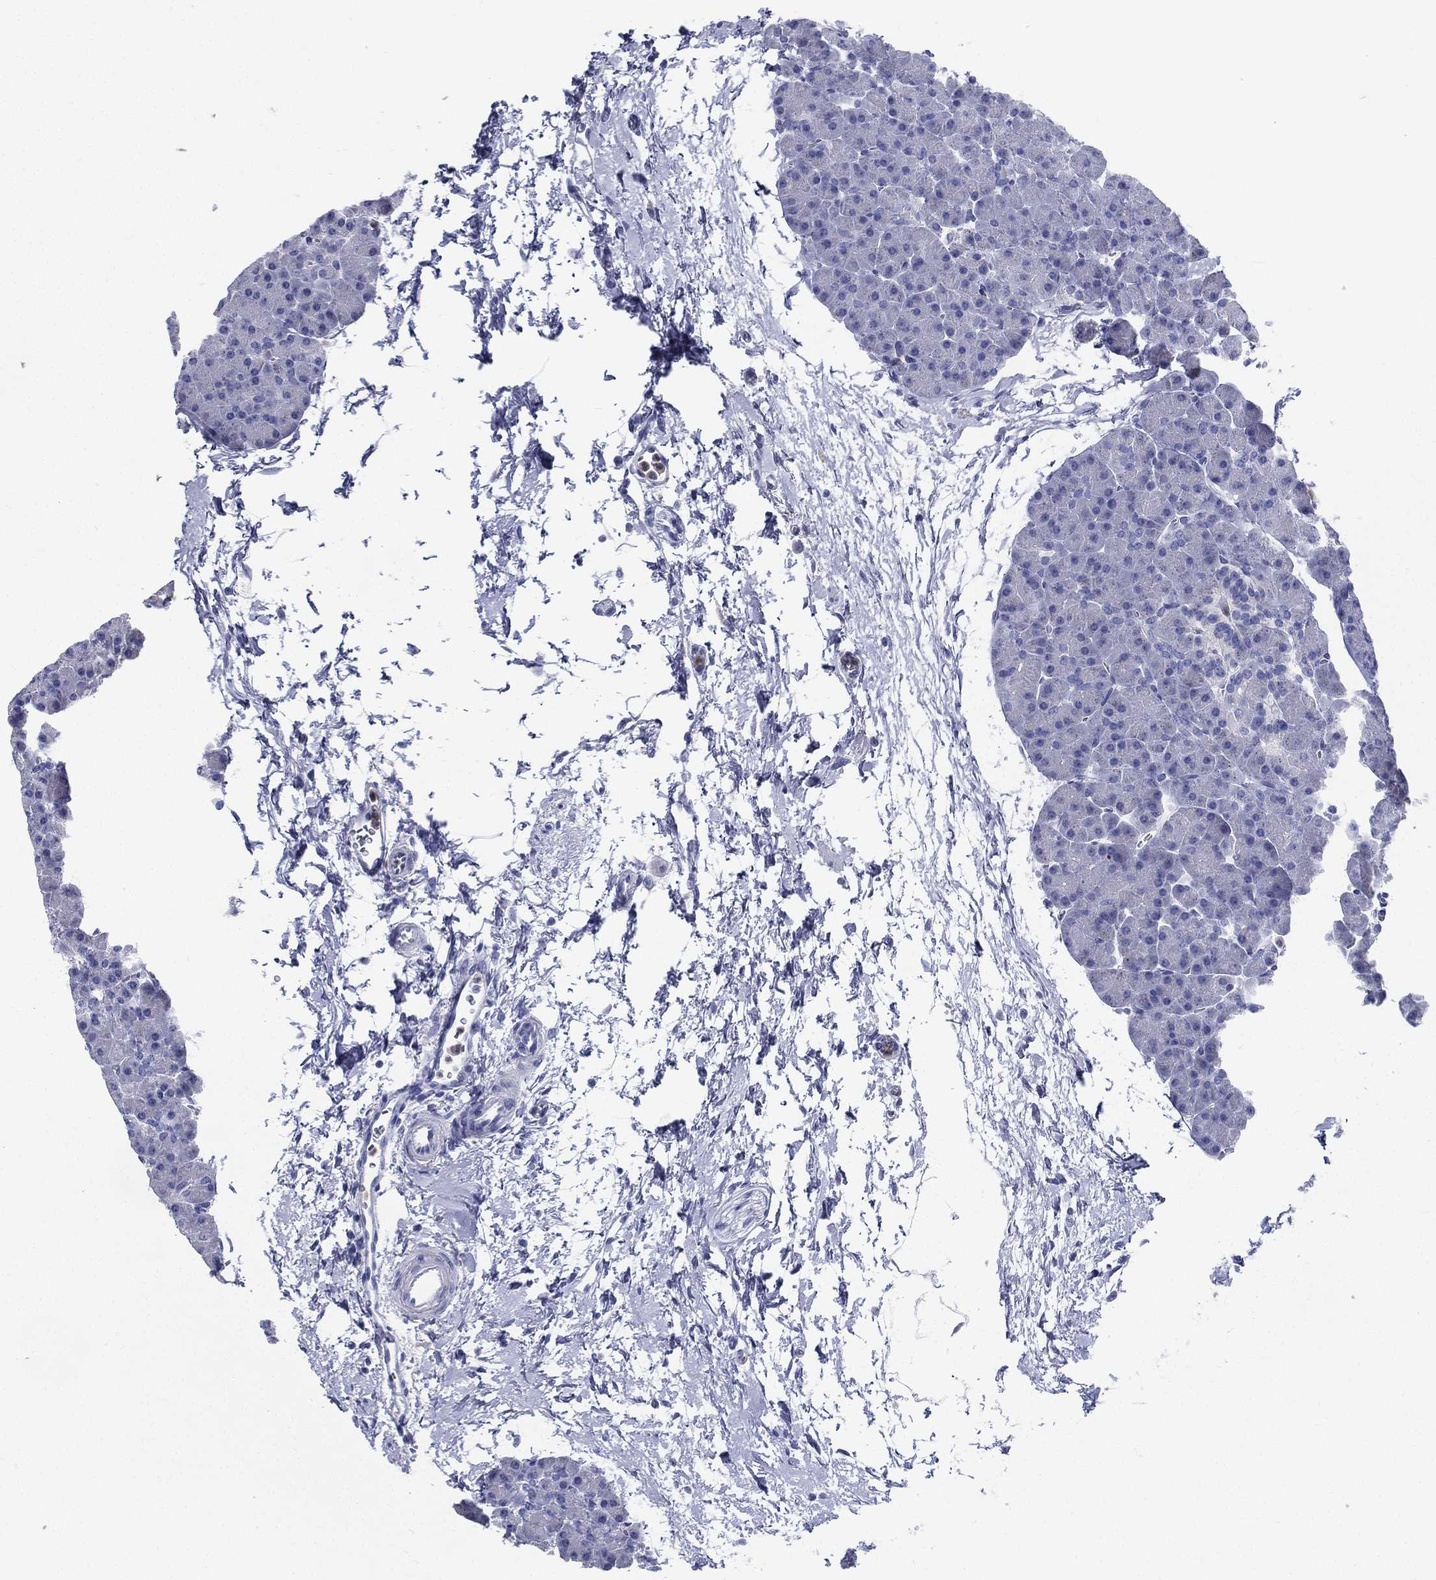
{"staining": {"intensity": "negative", "quantity": "none", "location": "none"}, "tissue": "pancreas", "cell_type": "Exocrine glandular cells", "image_type": "normal", "snomed": [{"axis": "morphology", "description": "Normal tissue, NOS"}, {"axis": "topography", "description": "Pancreas"}], "caption": "High power microscopy histopathology image of an immunohistochemistry (IHC) photomicrograph of benign pancreas, revealing no significant positivity in exocrine glandular cells. (DAB immunohistochemistry (IHC) with hematoxylin counter stain).", "gene": "DEFB121", "patient": {"sex": "female", "age": 44}}